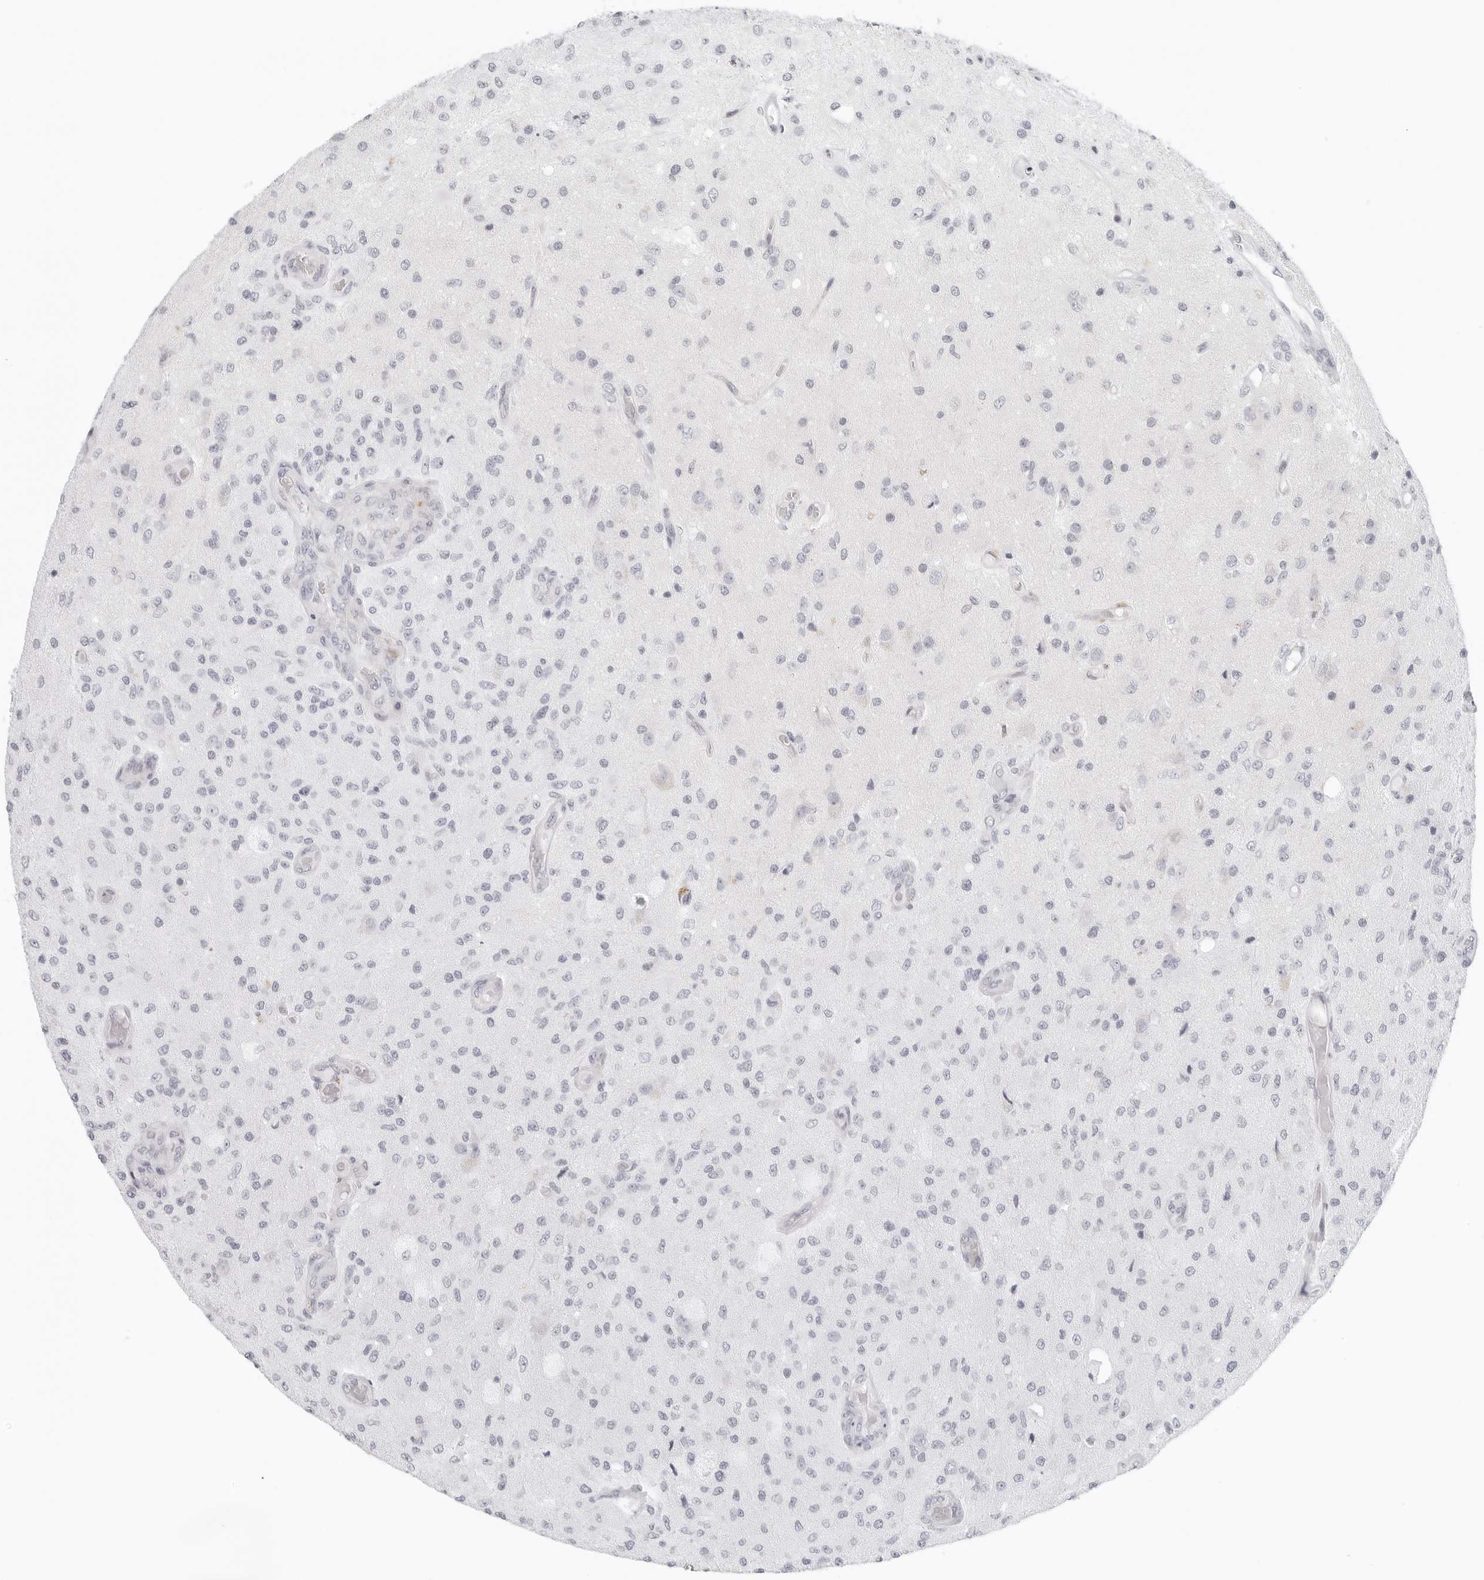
{"staining": {"intensity": "negative", "quantity": "none", "location": "none"}, "tissue": "glioma", "cell_type": "Tumor cells", "image_type": "cancer", "snomed": [{"axis": "morphology", "description": "Normal tissue, NOS"}, {"axis": "morphology", "description": "Glioma, malignant, High grade"}, {"axis": "topography", "description": "Cerebral cortex"}], "caption": "Histopathology image shows no protein expression in tumor cells of glioma tissue. (DAB immunohistochemistry (IHC) with hematoxylin counter stain).", "gene": "RPS6KC1", "patient": {"sex": "male", "age": 77}}